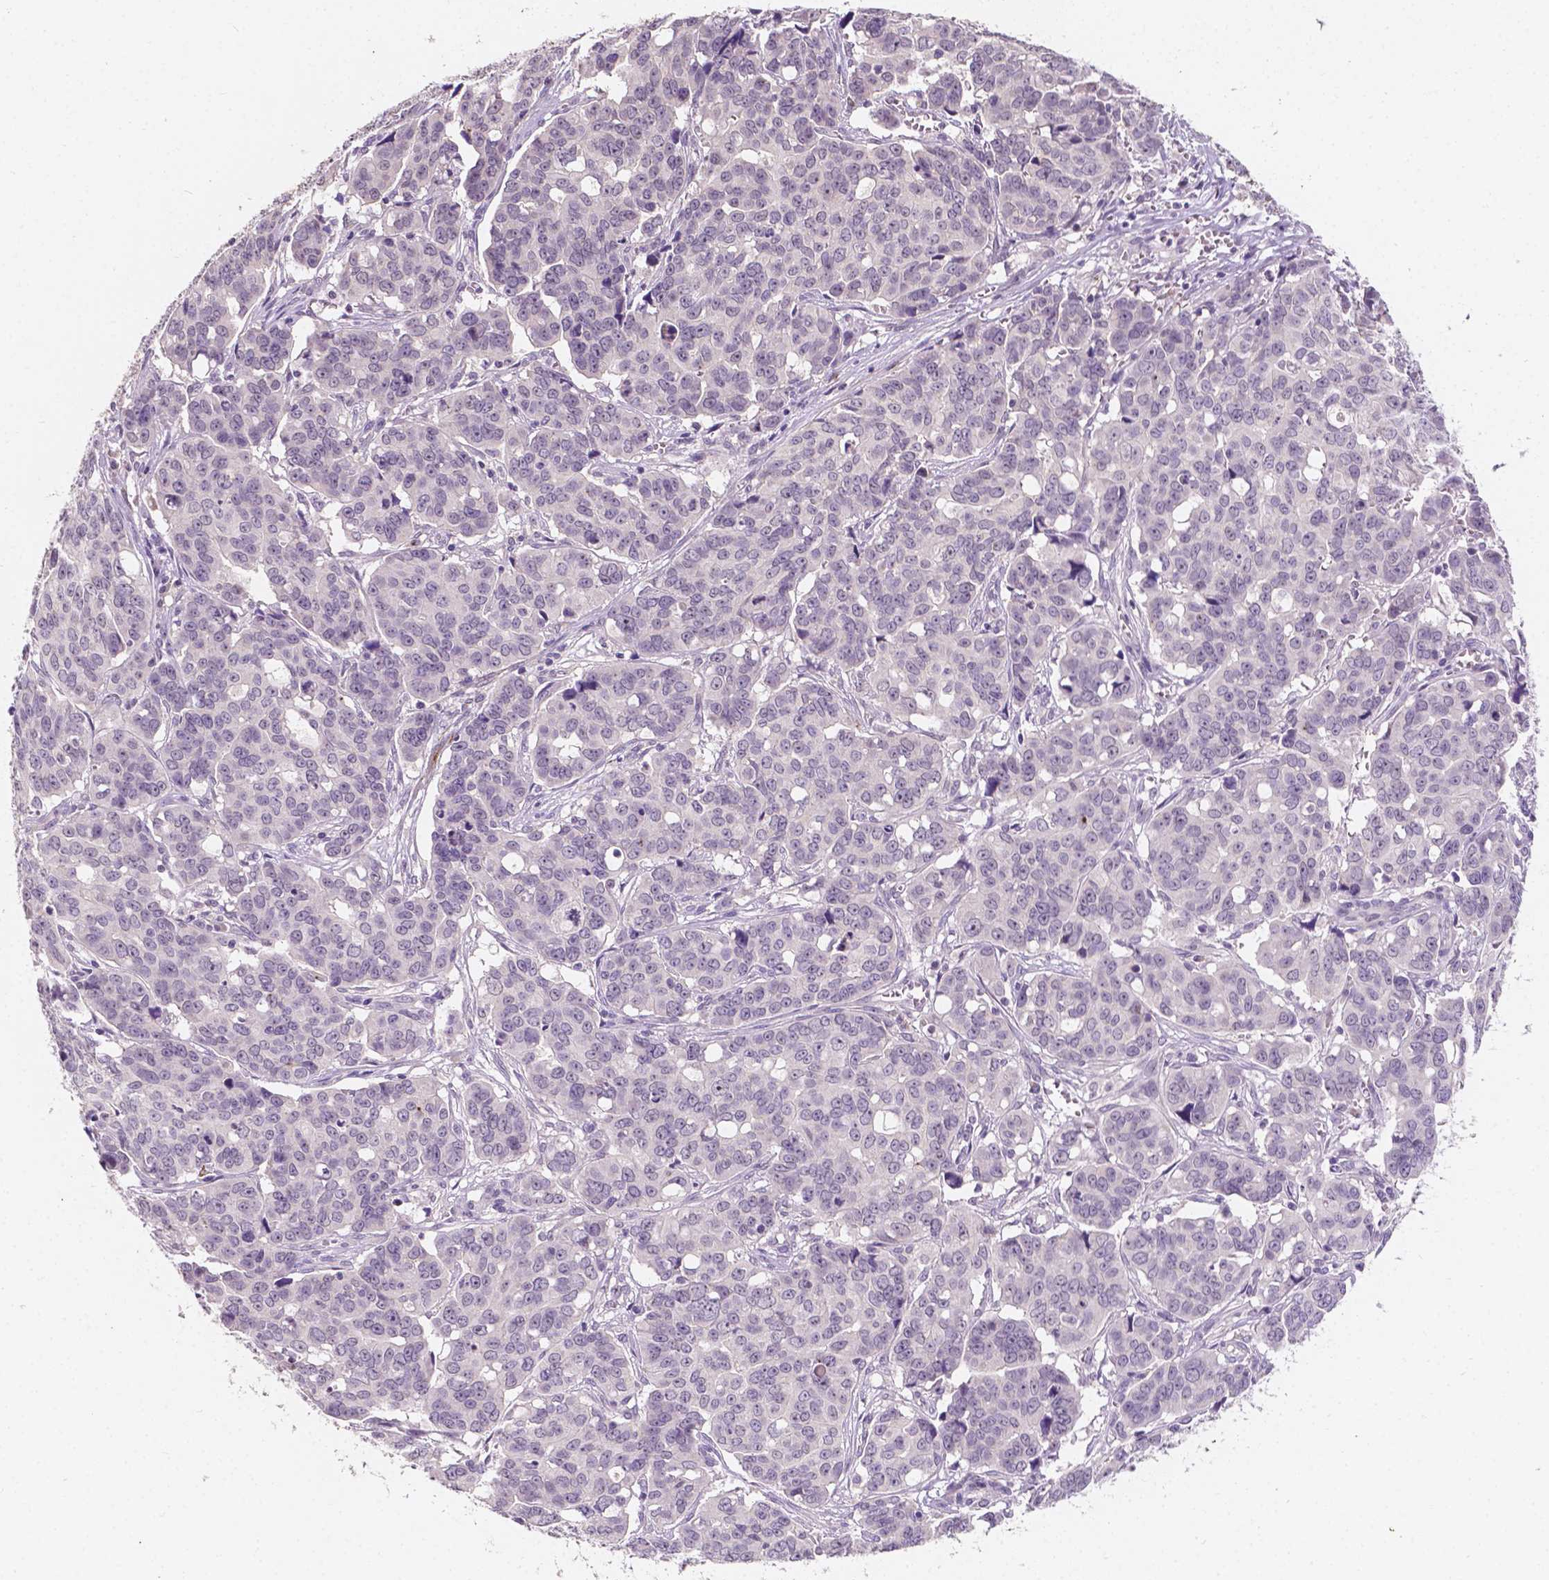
{"staining": {"intensity": "negative", "quantity": "none", "location": "none"}, "tissue": "ovarian cancer", "cell_type": "Tumor cells", "image_type": "cancer", "snomed": [{"axis": "morphology", "description": "Carcinoma, endometroid"}, {"axis": "topography", "description": "Ovary"}], "caption": "This is a histopathology image of IHC staining of ovarian cancer, which shows no positivity in tumor cells.", "gene": "SIRT2", "patient": {"sex": "female", "age": 78}}